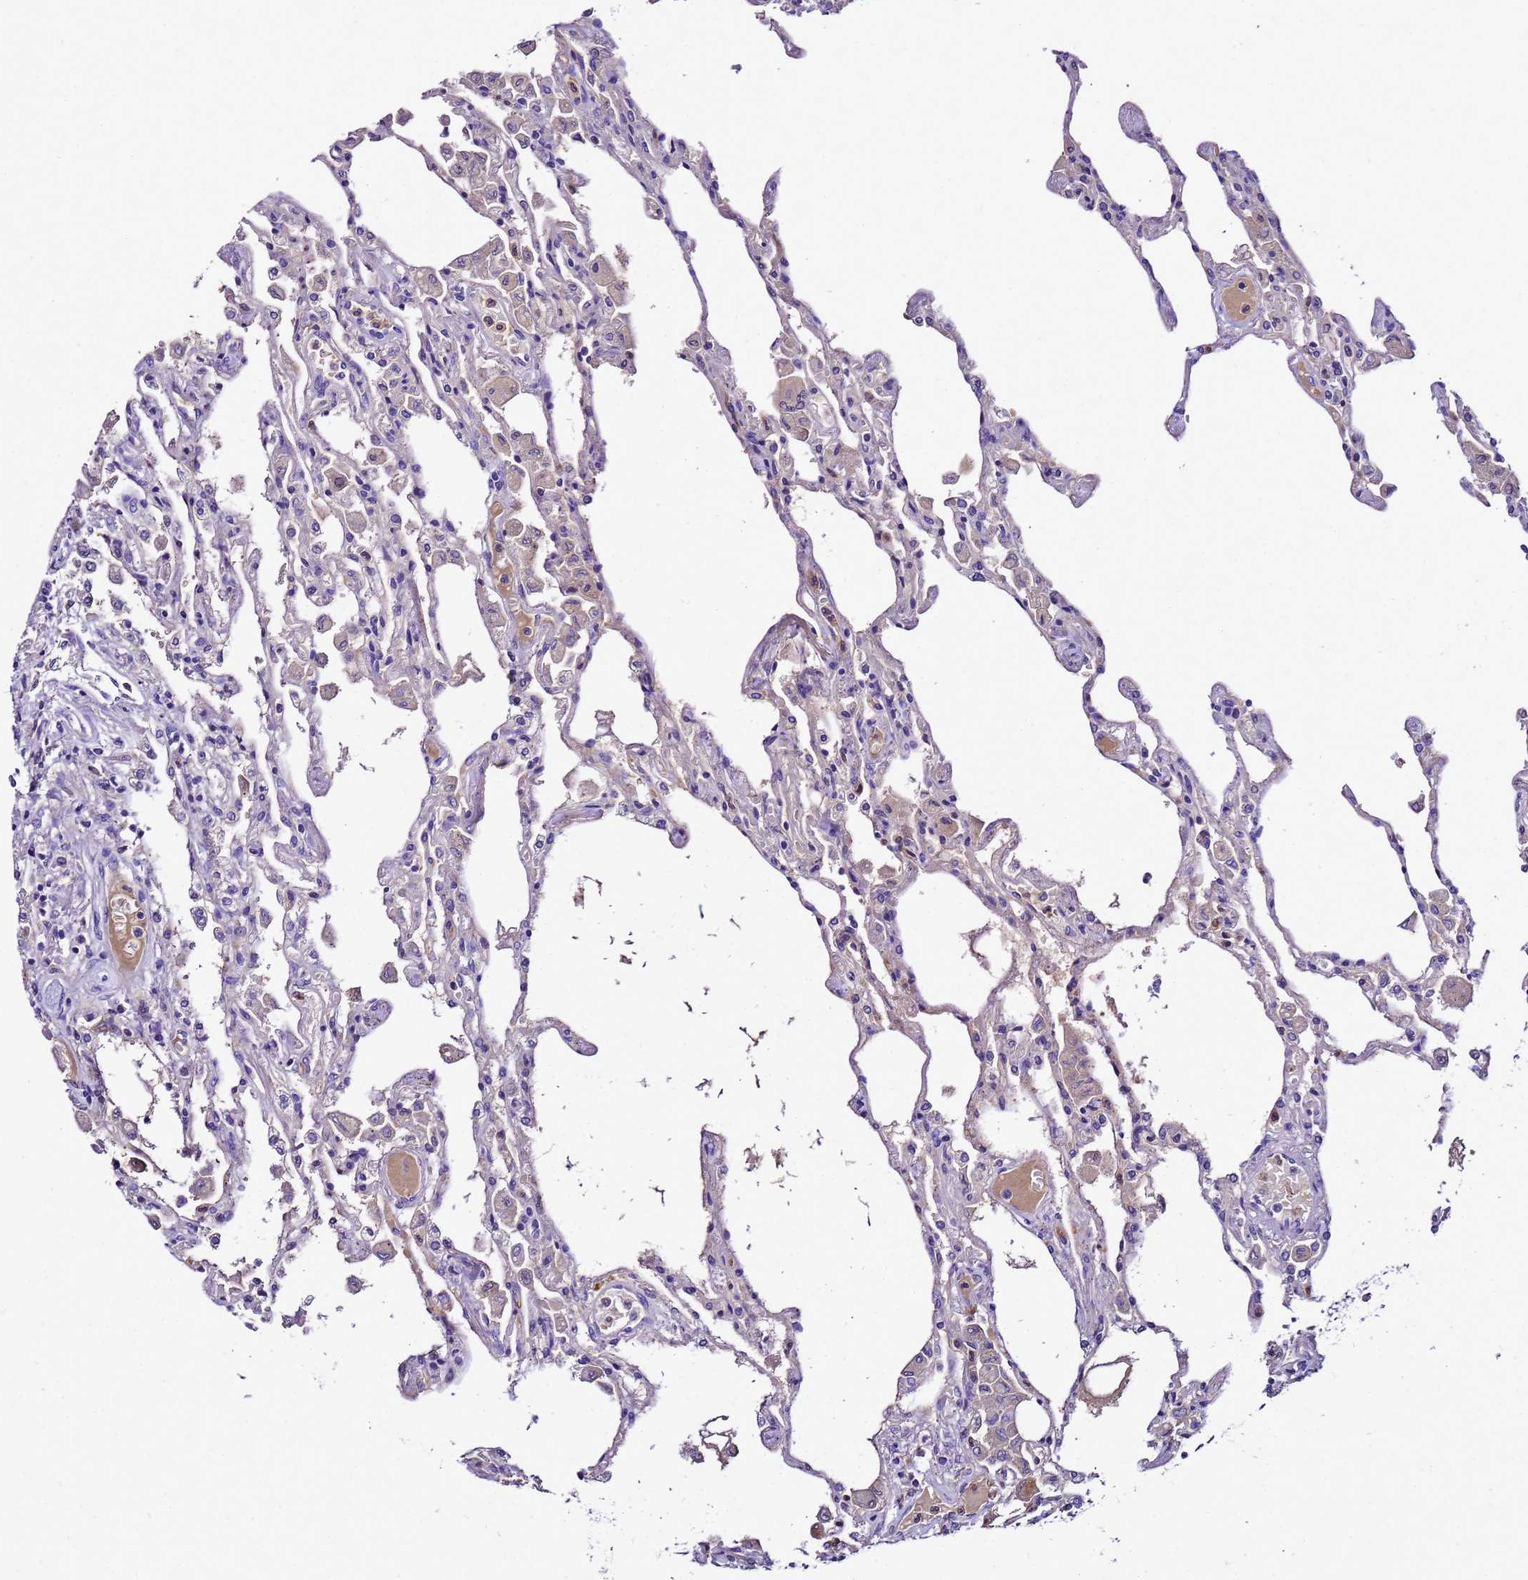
{"staining": {"intensity": "negative", "quantity": "none", "location": "none"}, "tissue": "lung", "cell_type": "Alveolar cells", "image_type": "normal", "snomed": [{"axis": "morphology", "description": "Normal tissue, NOS"}, {"axis": "topography", "description": "Bronchus"}, {"axis": "topography", "description": "Lung"}], "caption": "Micrograph shows no protein staining in alveolar cells of normal lung.", "gene": "UGT2A1", "patient": {"sex": "female", "age": 49}}